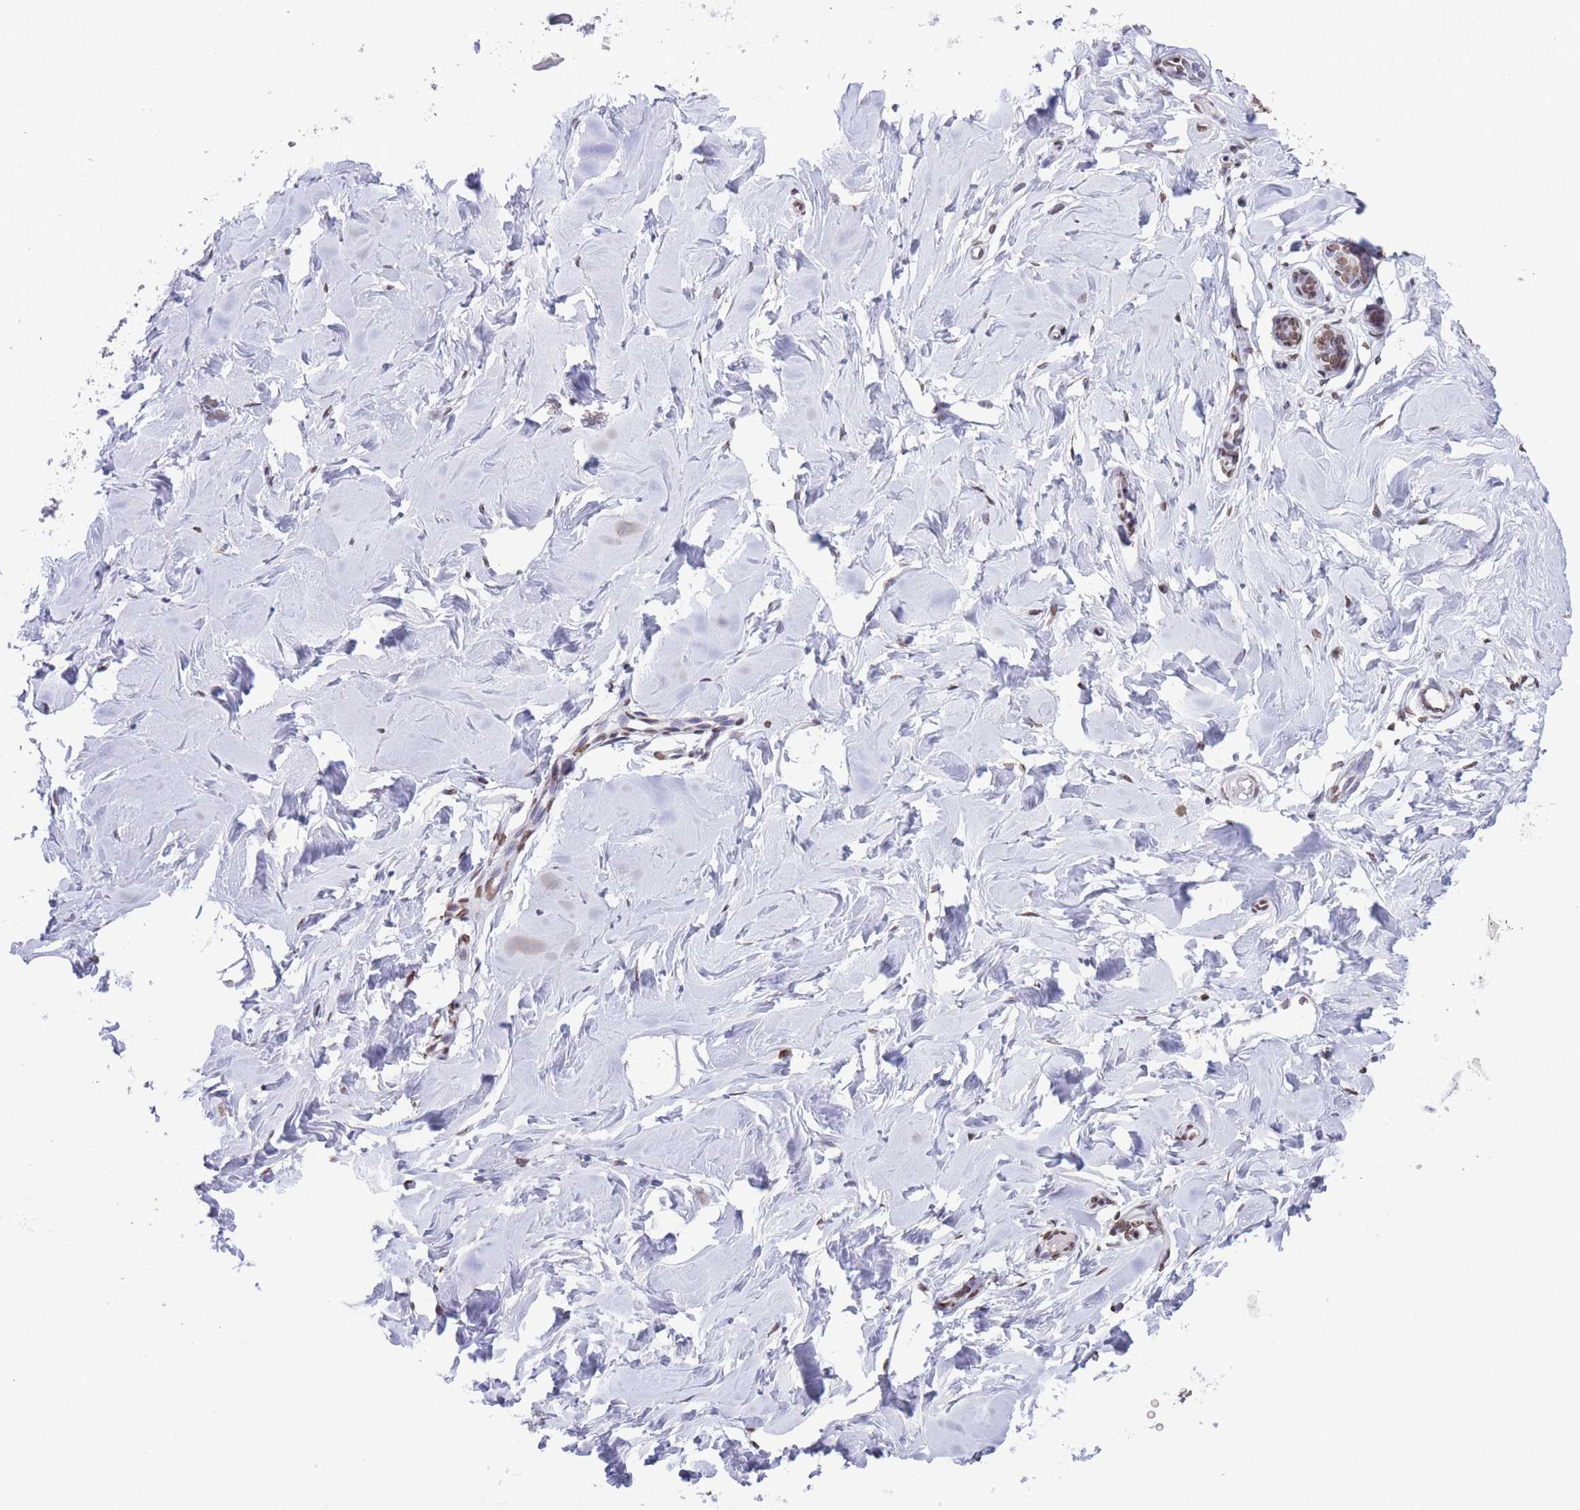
{"staining": {"intensity": "moderate", "quantity": ">75%", "location": "nuclear"}, "tissue": "breast", "cell_type": "Glandular cells", "image_type": "normal", "snomed": [{"axis": "morphology", "description": "Normal tissue, NOS"}, {"axis": "topography", "description": "Breast"}], "caption": "Immunohistochemistry (IHC) image of normal breast stained for a protein (brown), which reveals medium levels of moderate nuclear positivity in approximately >75% of glandular cells.", "gene": "H2BC10", "patient": {"sex": "female", "age": 23}}